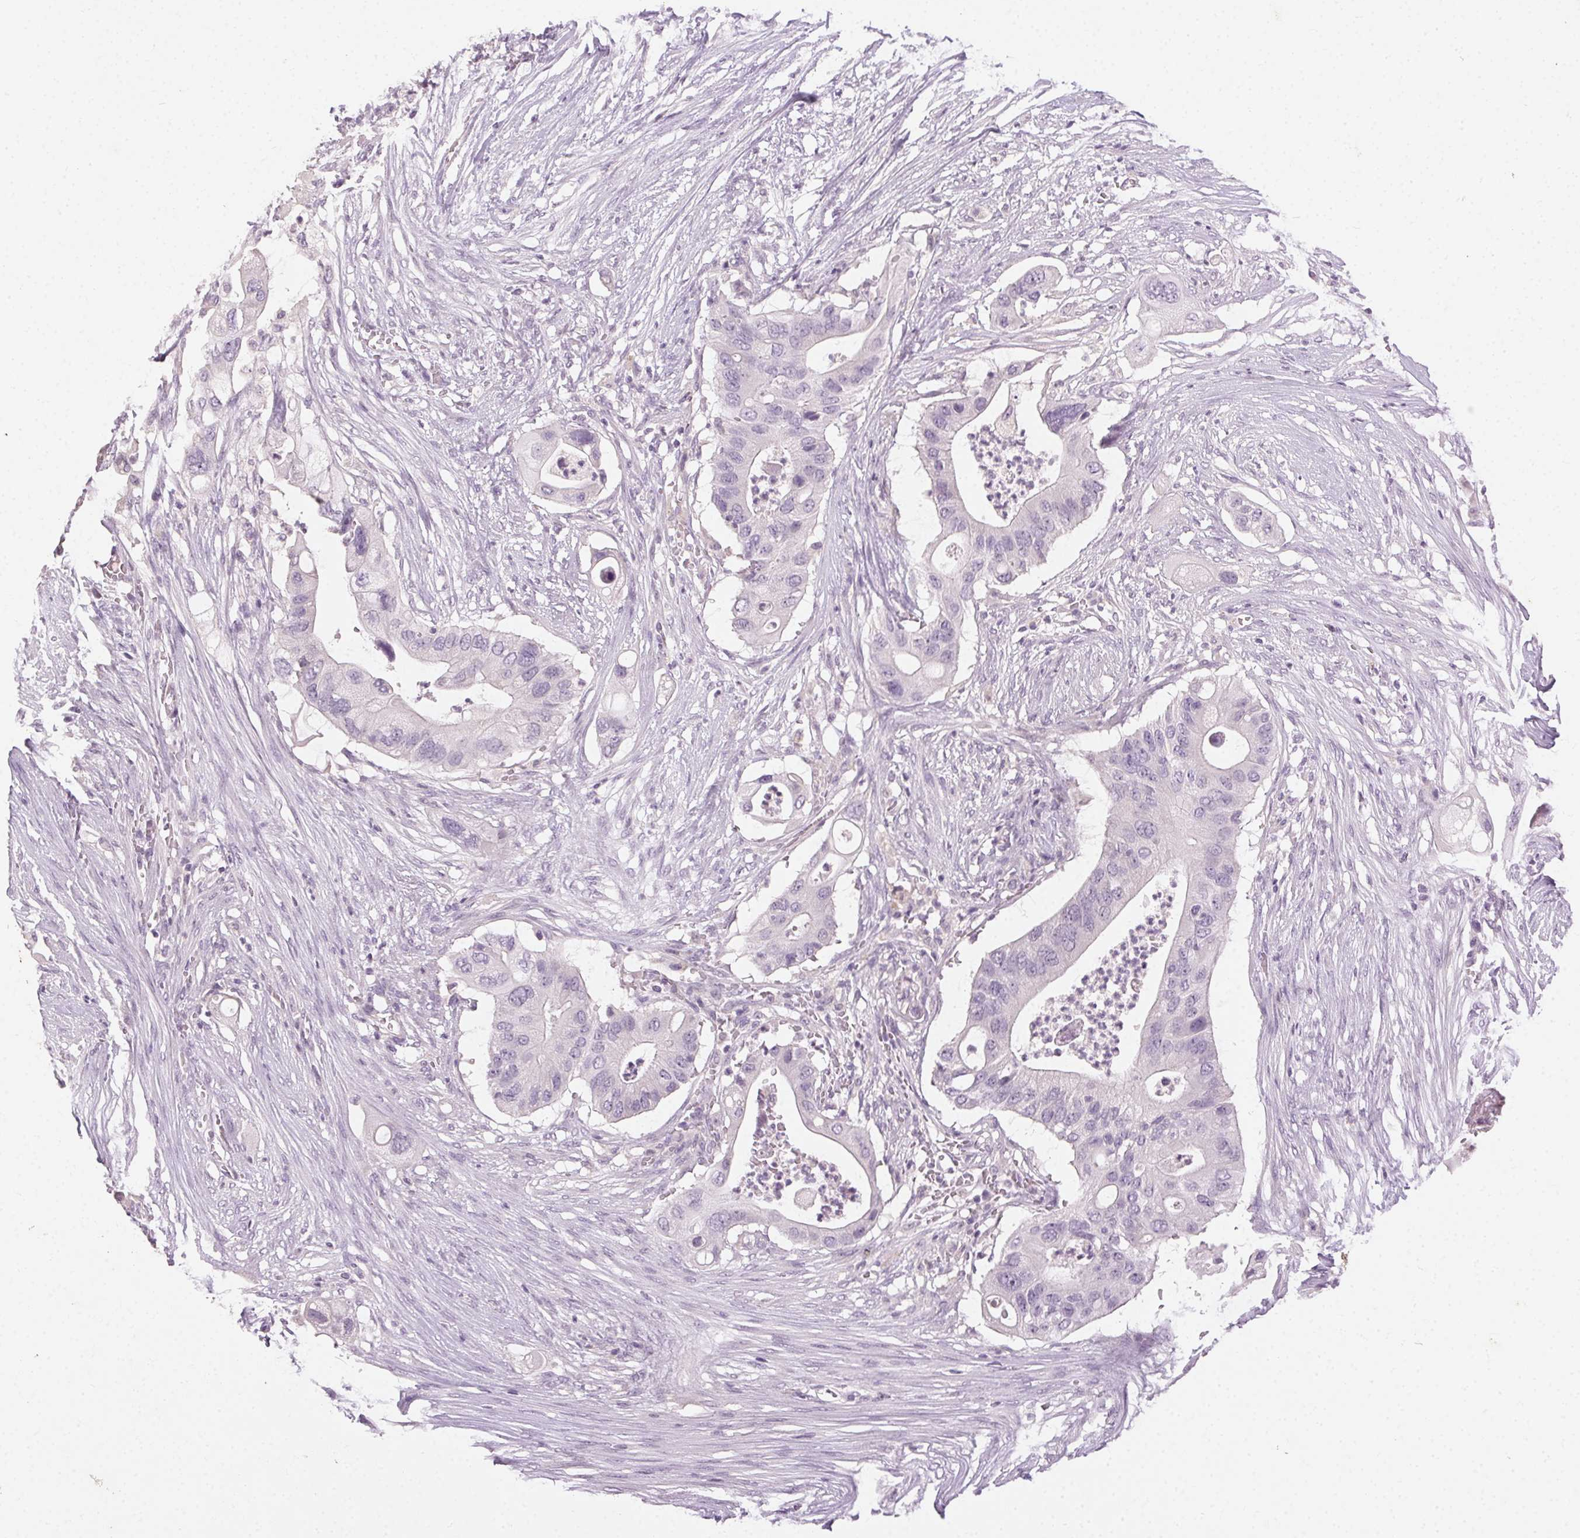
{"staining": {"intensity": "negative", "quantity": "none", "location": "none"}, "tissue": "pancreatic cancer", "cell_type": "Tumor cells", "image_type": "cancer", "snomed": [{"axis": "morphology", "description": "Adenocarcinoma, NOS"}, {"axis": "topography", "description": "Pancreas"}], "caption": "This is a photomicrograph of immunohistochemistry (IHC) staining of adenocarcinoma (pancreatic), which shows no staining in tumor cells. (DAB immunohistochemistry with hematoxylin counter stain).", "gene": "CLTRN", "patient": {"sex": "female", "age": 72}}